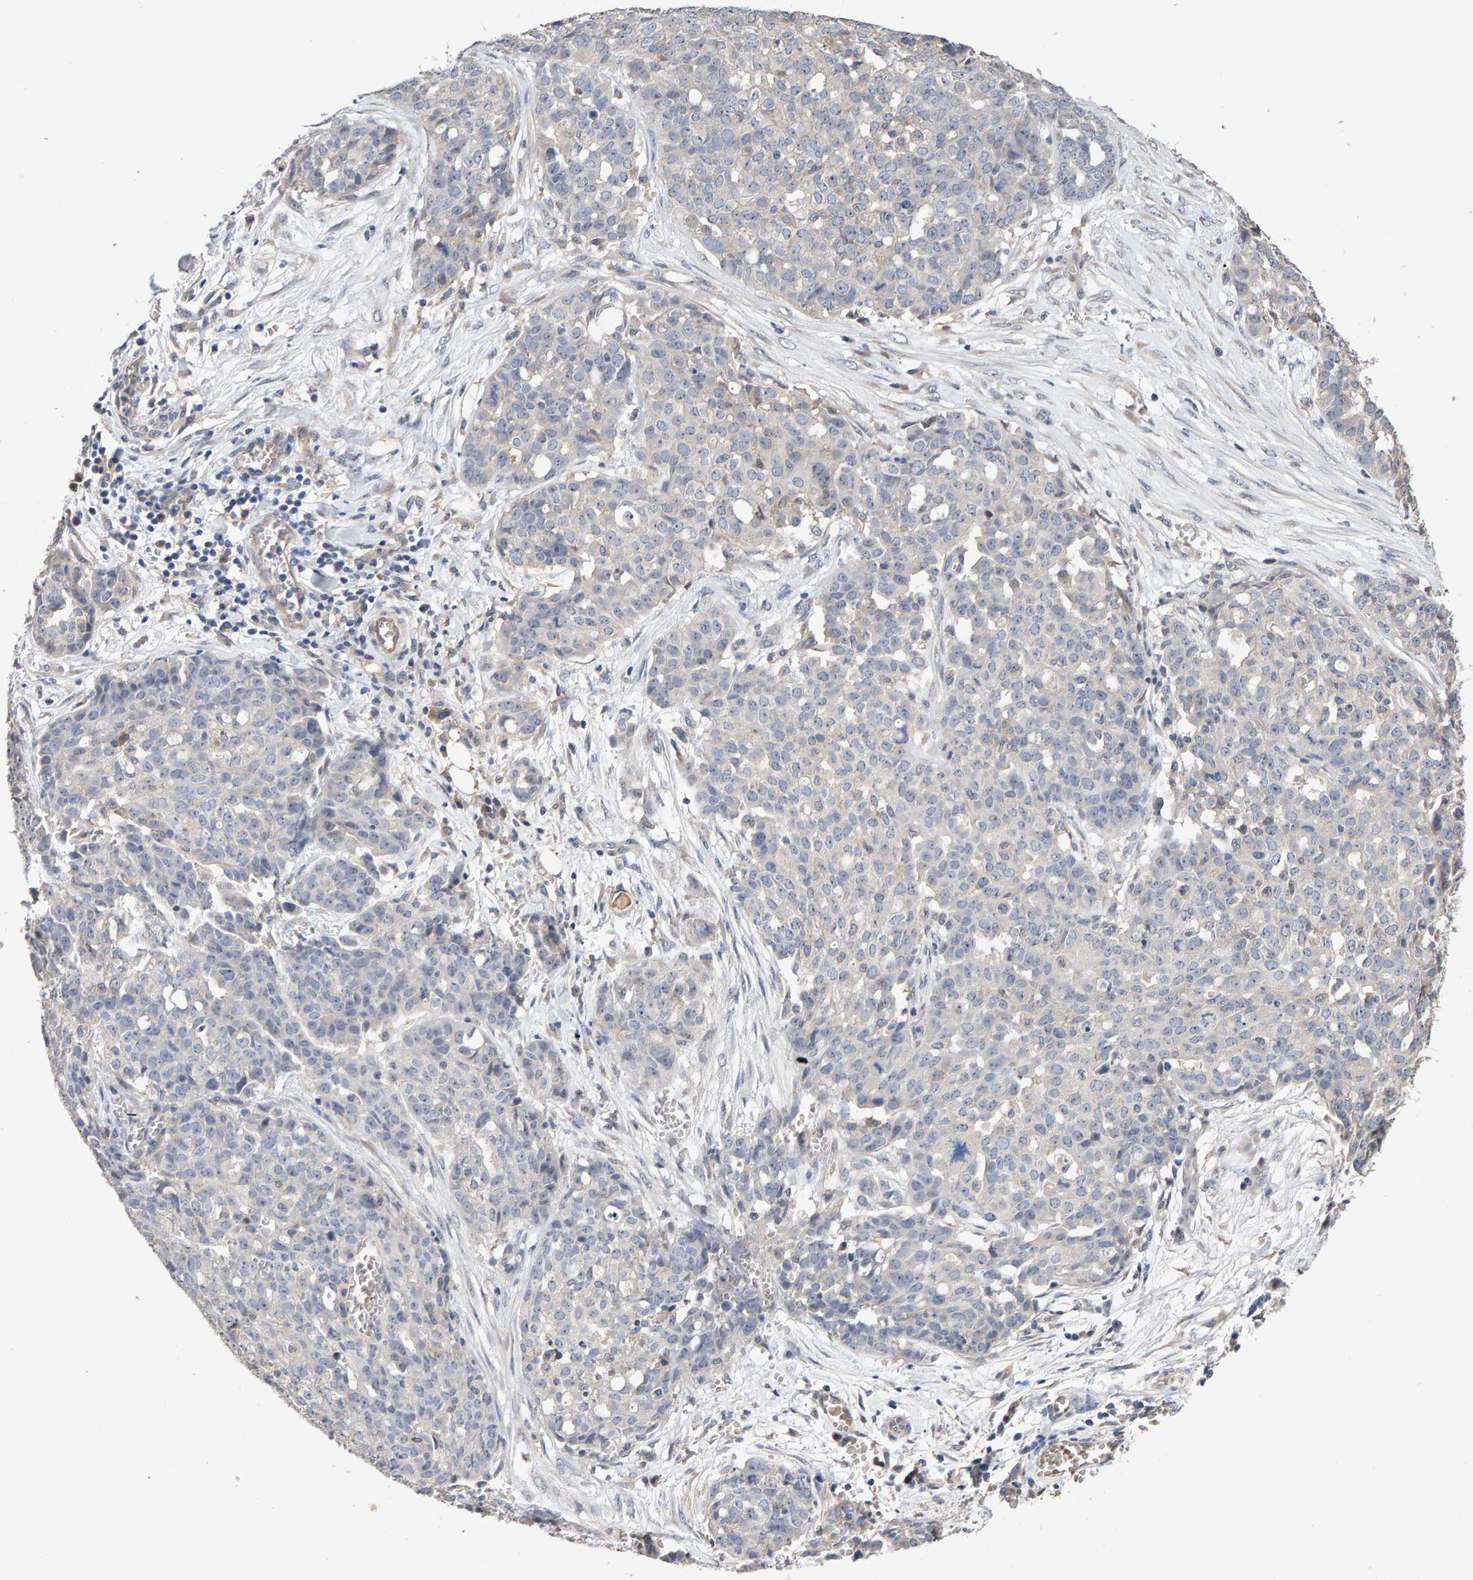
{"staining": {"intensity": "negative", "quantity": "none", "location": "none"}, "tissue": "ovarian cancer", "cell_type": "Tumor cells", "image_type": "cancer", "snomed": [{"axis": "morphology", "description": "Cystadenocarcinoma, serous, NOS"}, {"axis": "topography", "description": "Soft tissue"}, {"axis": "topography", "description": "Ovary"}], "caption": "Image shows no protein expression in tumor cells of ovarian cancer tissue.", "gene": "EFR3A", "patient": {"sex": "female", "age": 57}}